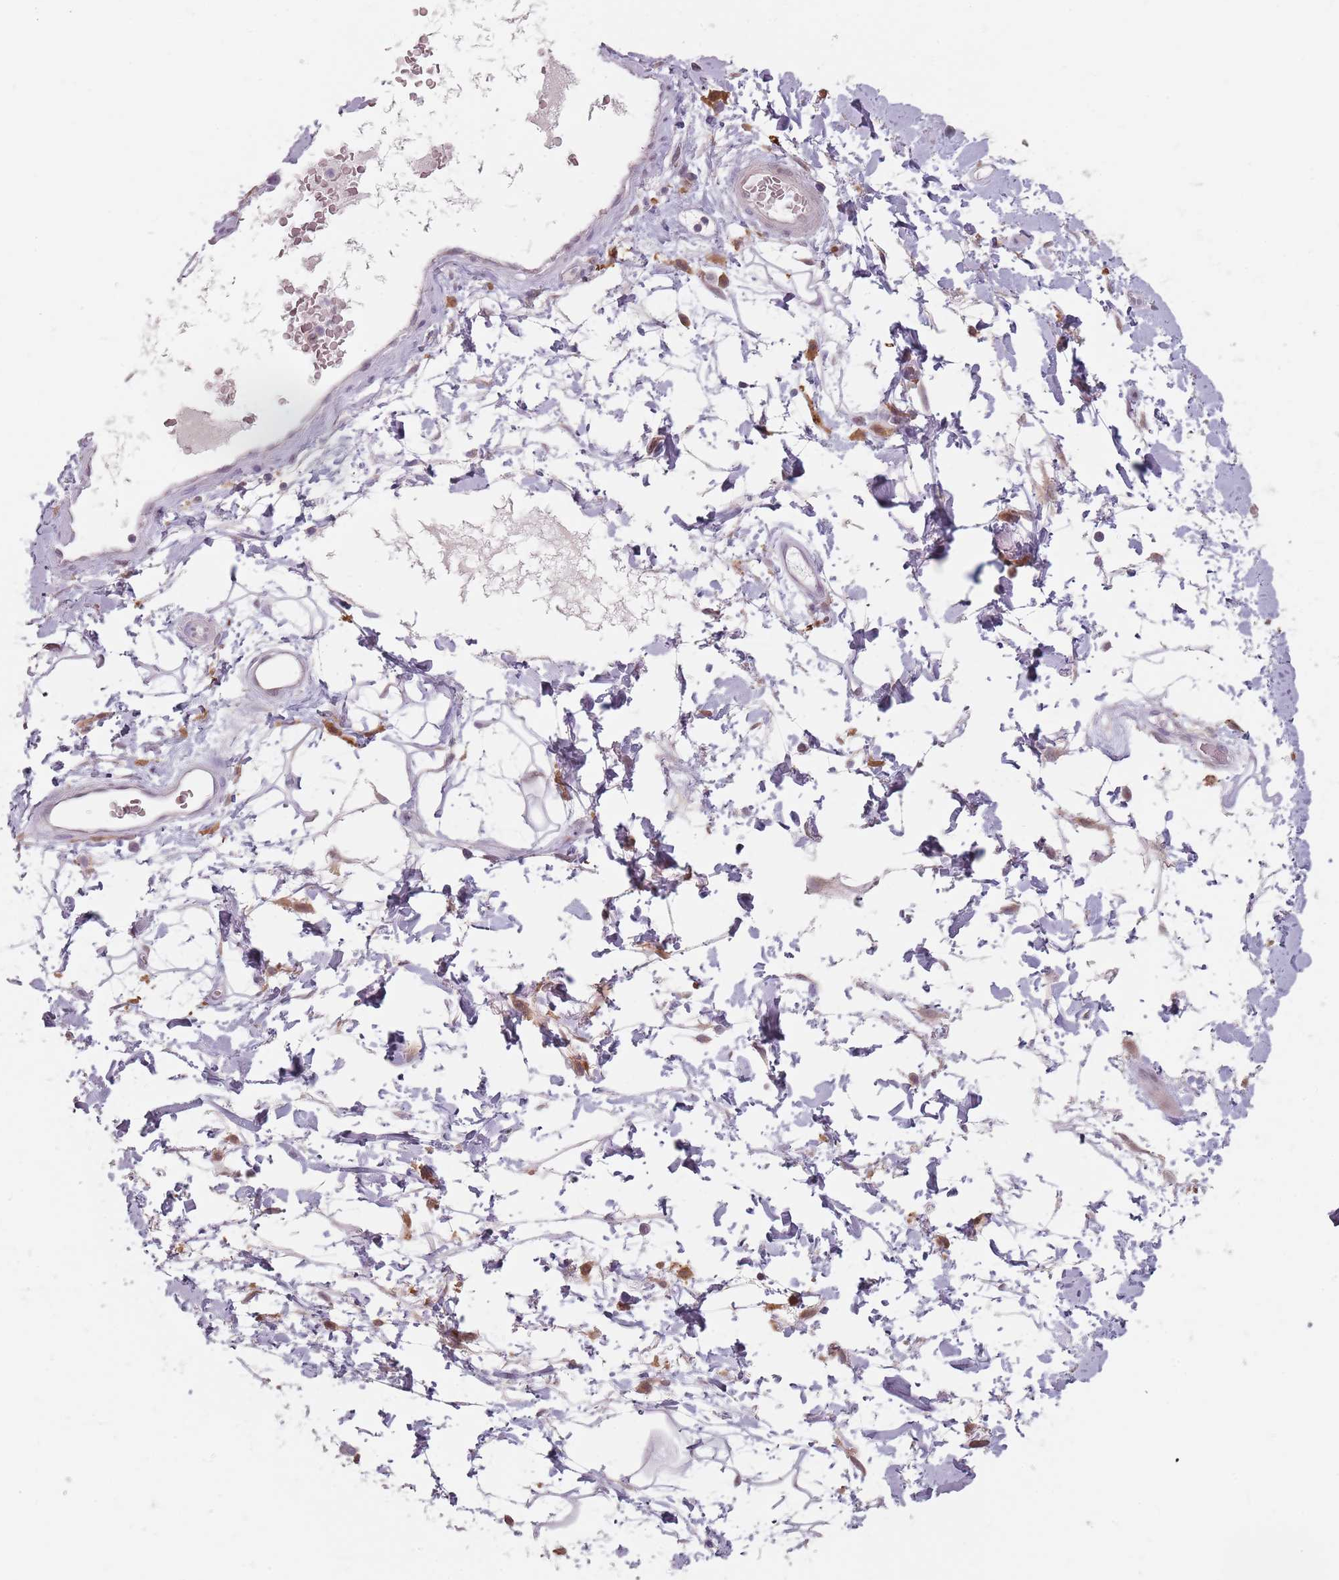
{"staining": {"intensity": "negative", "quantity": "none", "location": "none"}, "tissue": "adipose tissue", "cell_type": "Adipocytes", "image_type": "normal", "snomed": [{"axis": "morphology", "description": "Normal tissue, NOS"}, {"axis": "morphology", "description": "Adenocarcinoma, NOS"}, {"axis": "topography", "description": "Rectum"}, {"axis": "topography", "description": "Vagina"}, {"axis": "topography", "description": "Peripheral nerve tissue"}], "caption": "Micrograph shows no significant protein positivity in adipocytes of unremarkable adipose tissue.", "gene": "NAXE", "patient": {"sex": "female", "age": 71}}